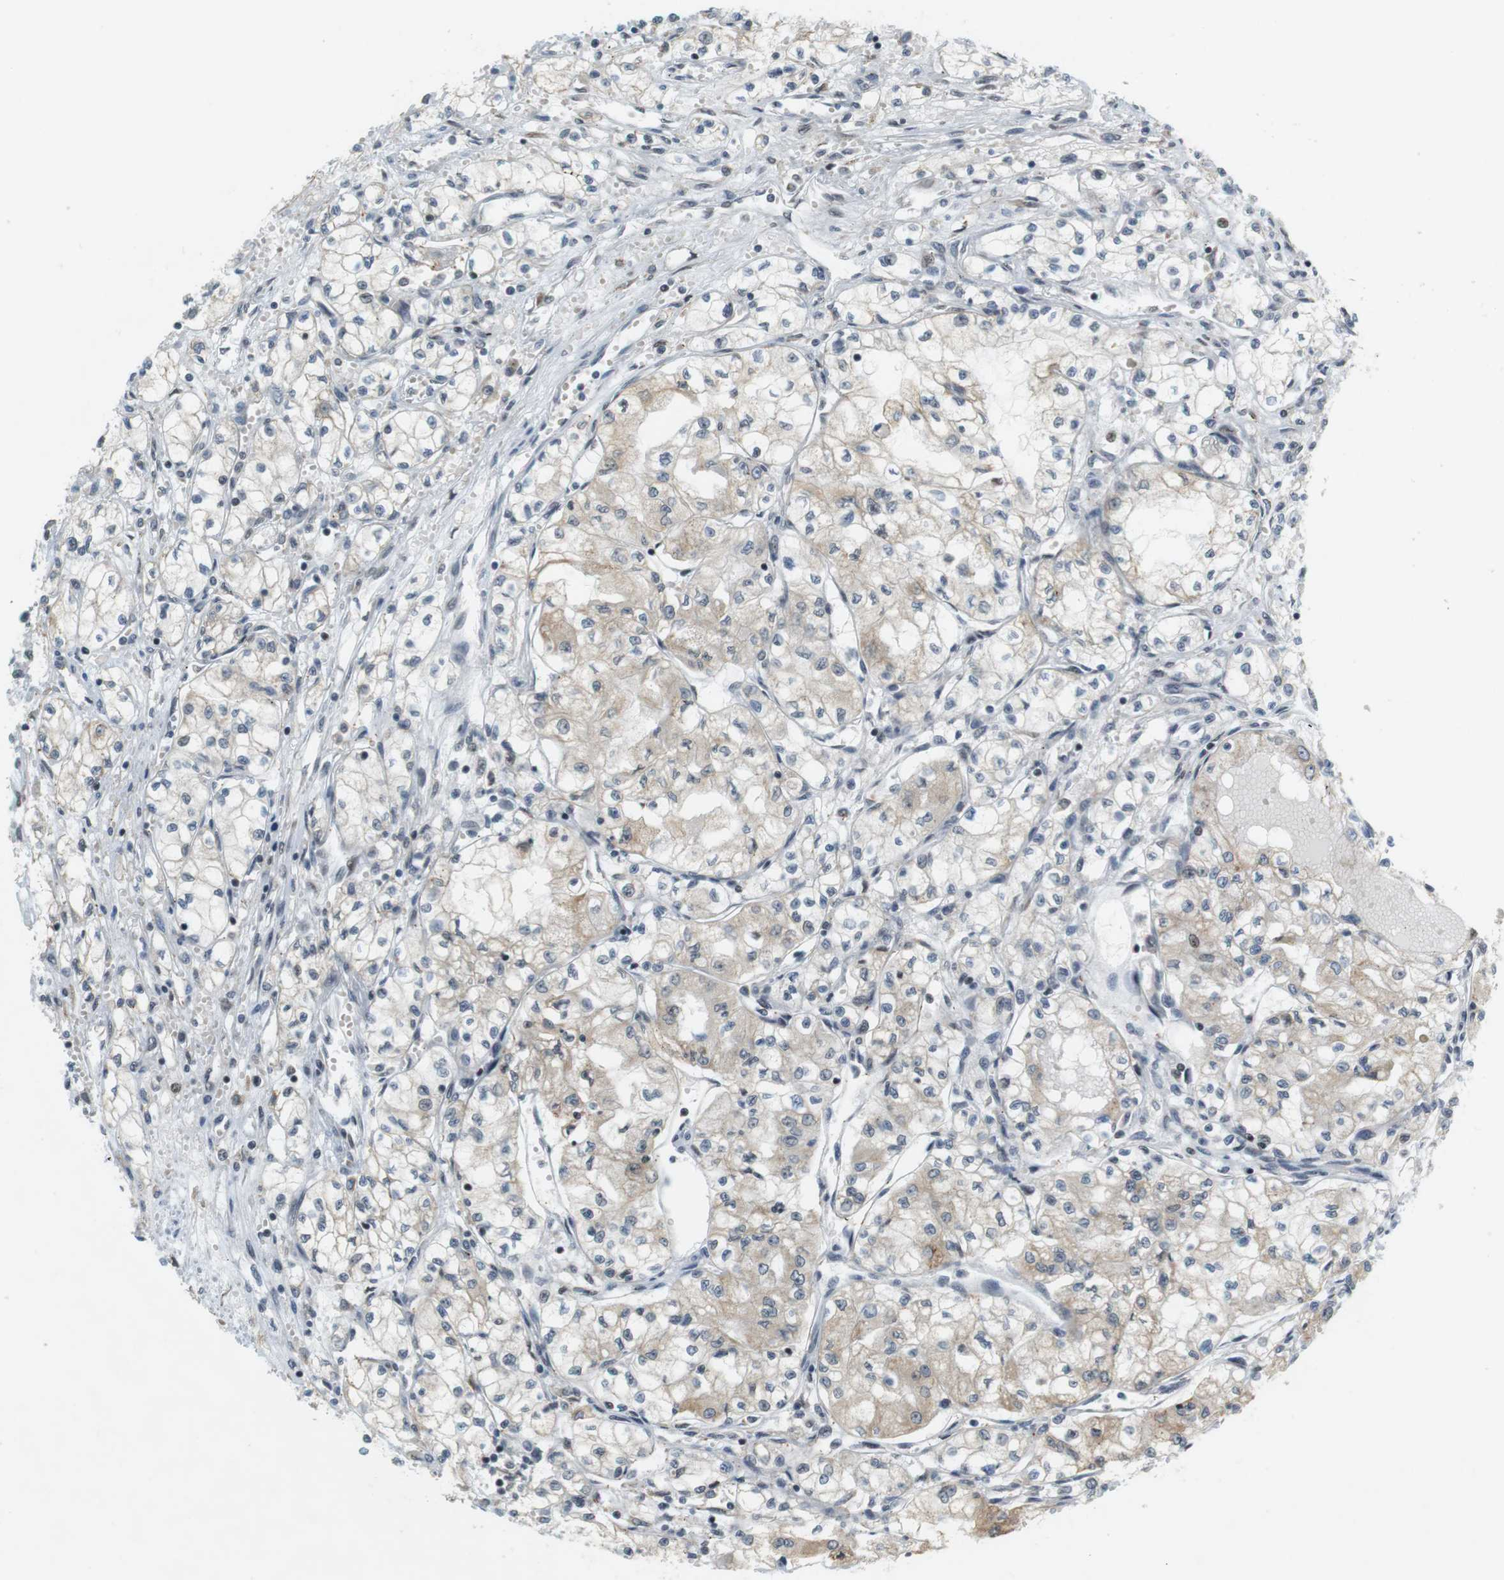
{"staining": {"intensity": "weak", "quantity": "<25%", "location": "cytoplasmic/membranous,nuclear"}, "tissue": "renal cancer", "cell_type": "Tumor cells", "image_type": "cancer", "snomed": [{"axis": "morphology", "description": "Normal tissue, NOS"}, {"axis": "morphology", "description": "Adenocarcinoma, NOS"}, {"axis": "topography", "description": "Kidney"}], "caption": "High magnification brightfield microscopy of renal cancer stained with DAB (brown) and counterstained with hematoxylin (blue): tumor cells show no significant positivity.", "gene": "RNF38", "patient": {"sex": "male", "age": 59}}